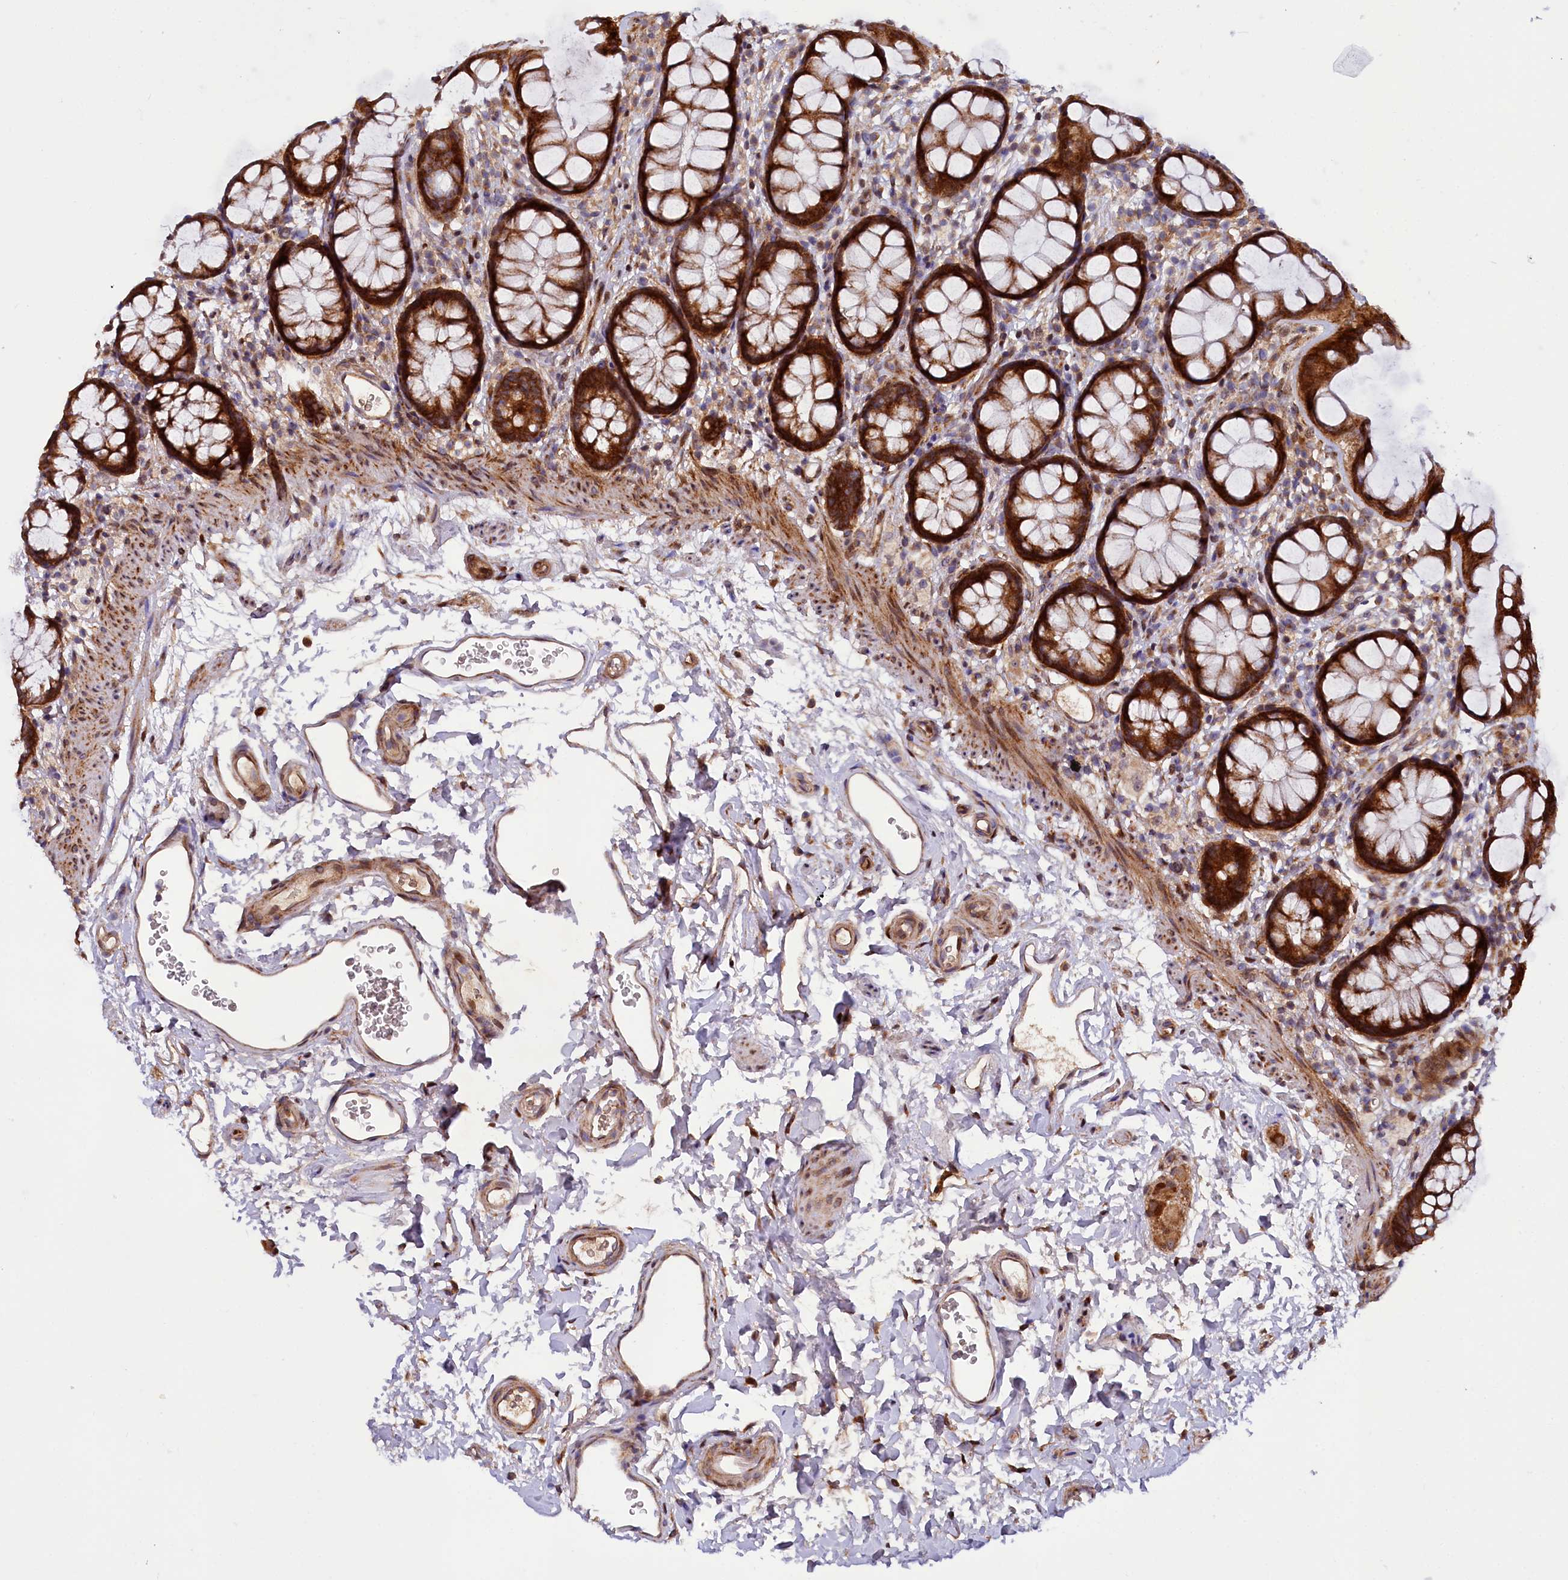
{"staining": {"intensity": "strong", "quantity": ">75%", "location": "cytoplasmic/membranous"}, "tissue": "rectum", "cell_type": "Glandular cells", "image_type": "normal", "snomed": [{"axis": "morphology", "description": "Normal tissue, NOS"}, {"axis": "topography", "description": "Rectum"}], "caption": "A brown stain highlights strong cytoplasmic/membranous staining of a protein in glandular cells of normal rectum. The staining is performed using DAB (3,3'-diaminobenzidine) brown chromogen to label protein expression. The nuclei are counter-stained blue using hematoxylin.", "gene": "PDZRN3", "patient": {"sex": "female", "age": 65}}